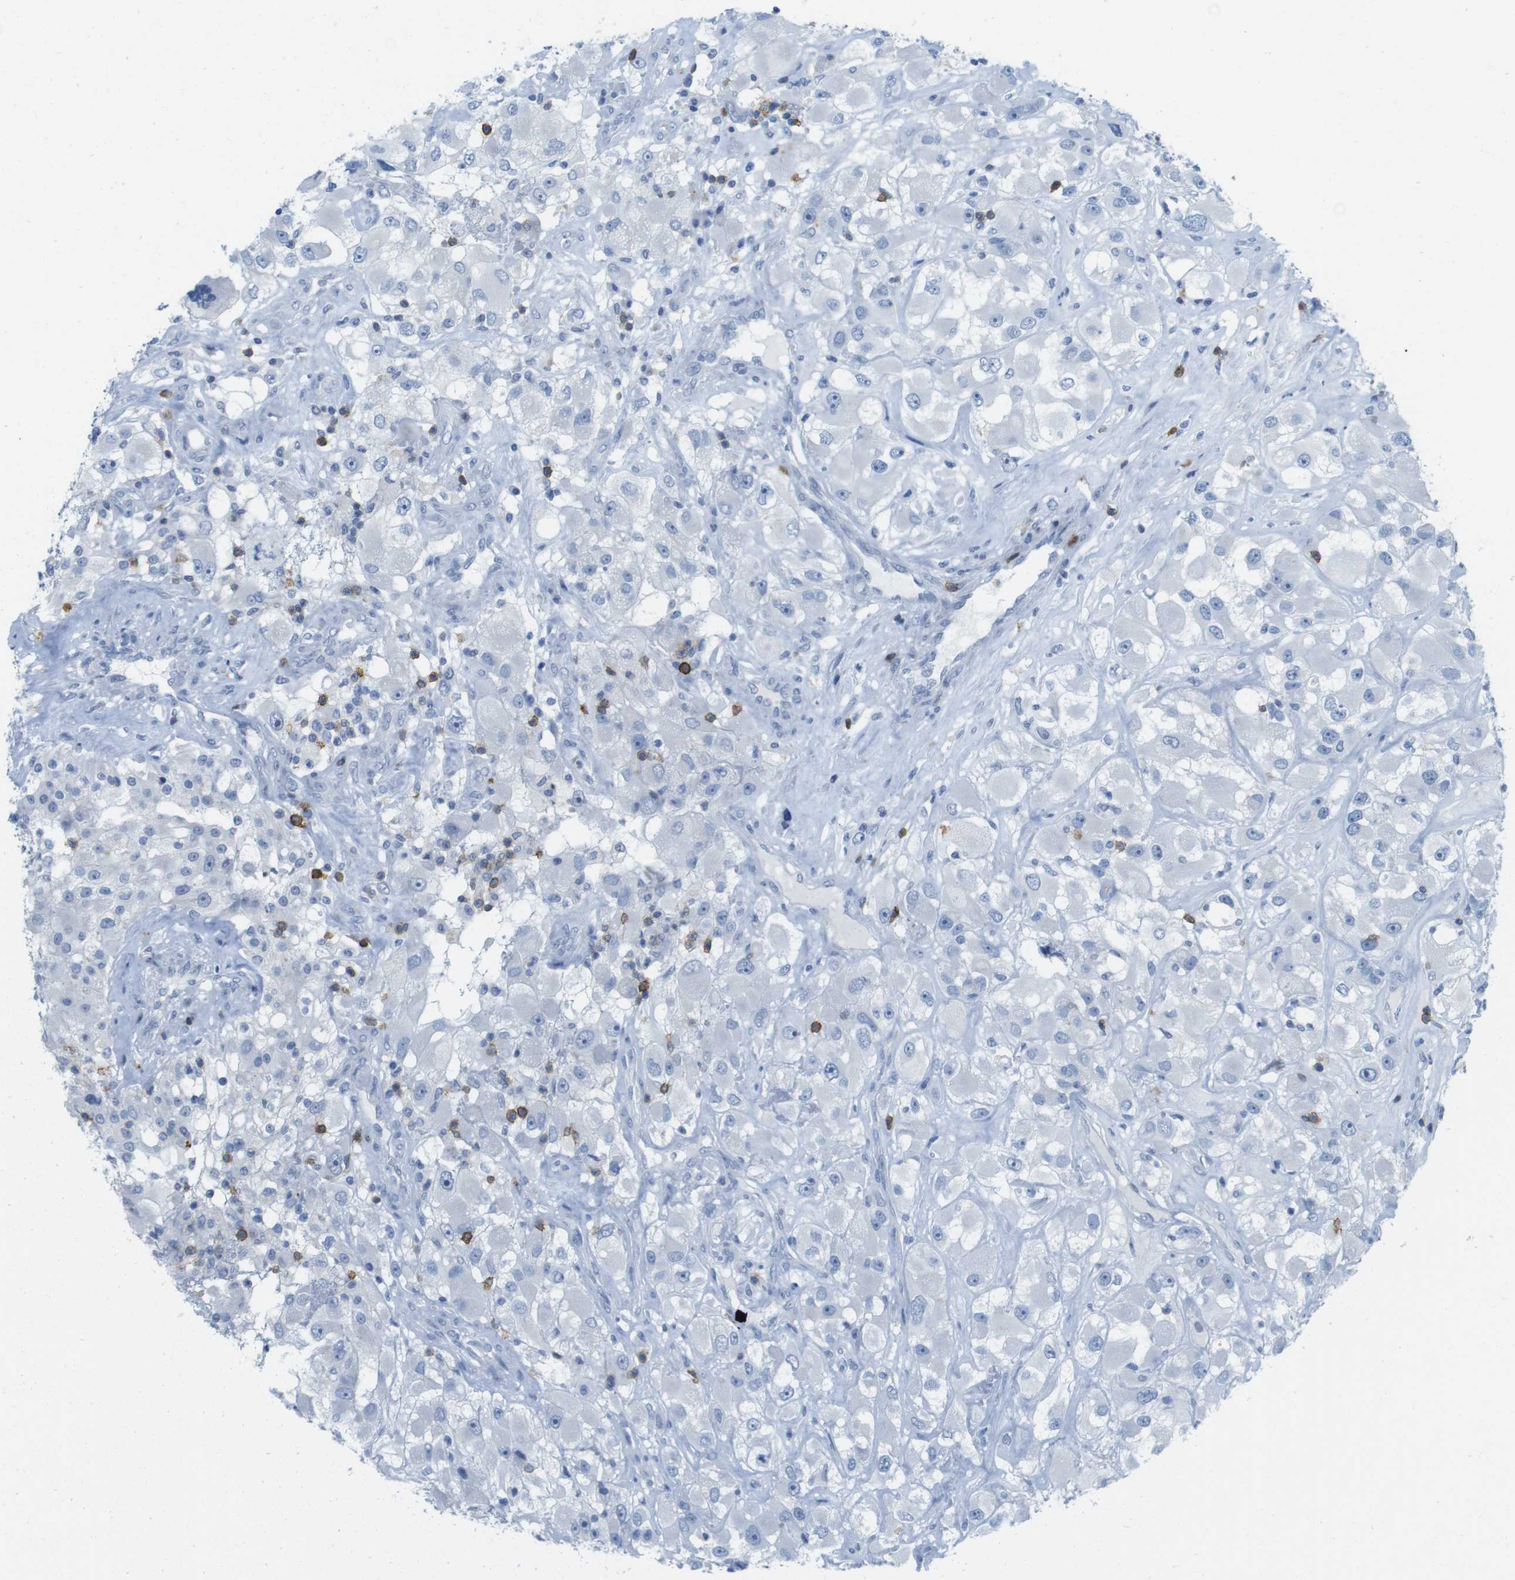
{"staining": {"intensity": "negative", "quantity": "none", "location": "none"}, "tissue": "renal cancer", "cell_type": "Tumor cells", "image_type": "cancer", "snomed": [{"axis": "morphology", "description": "Adenocarcinoma, NOS"}, {"axis": "topography", "description": "Kidney"}], "caption": "Tumor cells show no significant protein staining in renal adenocarcinoma.", "gene": "CD5", "patient": {"sex": "female", "age": 52}}